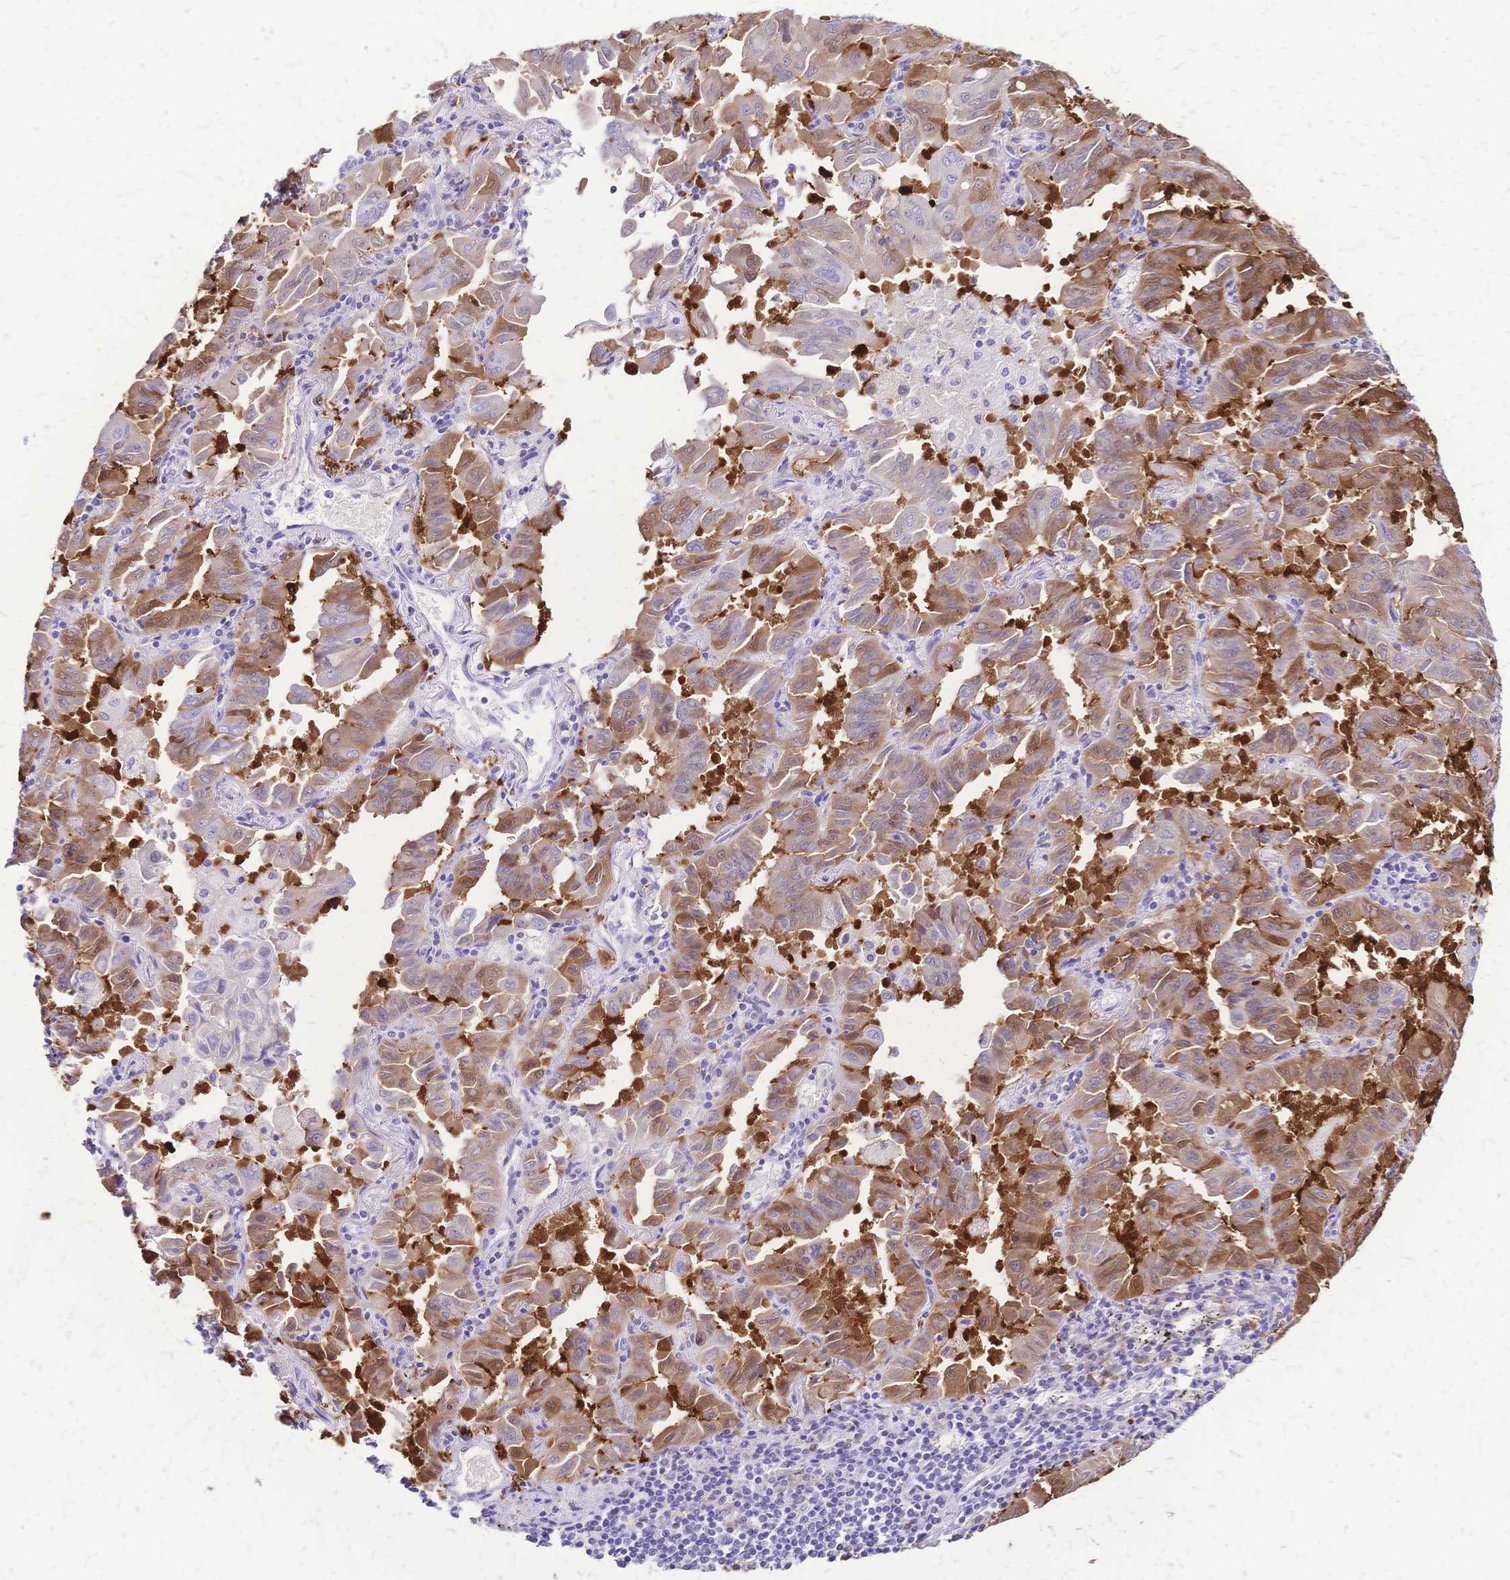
{"staining": {"intensity": "moderate", "quantity": "25%-75%", "location": "cytoplasmic/membranous"}, "tissue": "lung cancer", "cell_type": "Tumor cells", "image_type": "cancer", "snomed": [{"axis": "morphology", "description": "Adenocarcinoma, NOS"}, {"axis": "topography", "description": "Lung"}], "caption": "Lung cancer (adenocarcinoma) tissue reveals moderate cytoplasmic/membranous expression in approximately 25%-75% of tumor cells, visualized by immunohistochemistry.", "gene": "GRB7", "patient": {"sex": "male", "age": 64}}